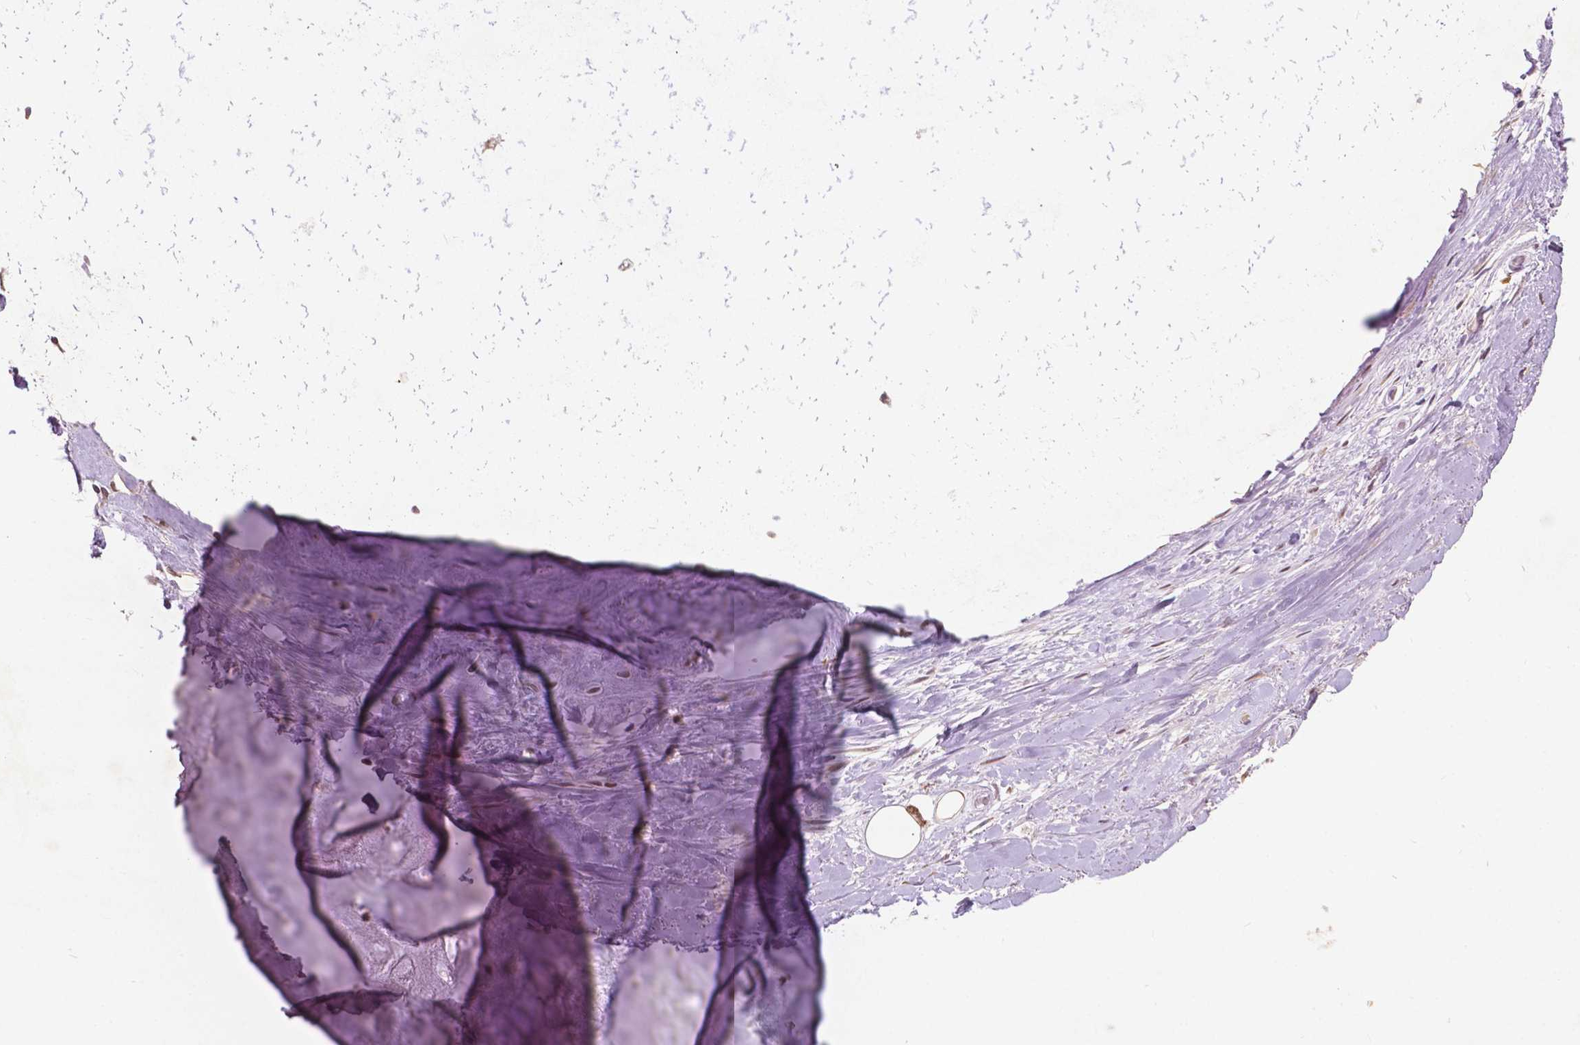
{"staining": {"intensity": "moderate", "quantity": "25%-75%", "location": "cytoplasmic/membranous"}, "tissue": "adipose tissue", "cell_type": "Adipocytes", "image_type": "normal", "snomed": [{"axis": "morphology", "description": "Normal tissue, NOS"}, {"axis": "topography", "description": "Cartilage tissue"}], "caption": "There is medium levels of moderate cytoplasmic/membranous expression in adipocytes of normal adipose tissue, as demonstrated by immunohistochemical staining (brown color).", "gene": "GPR37", "patient": {"sex": "male", "age": 57}}